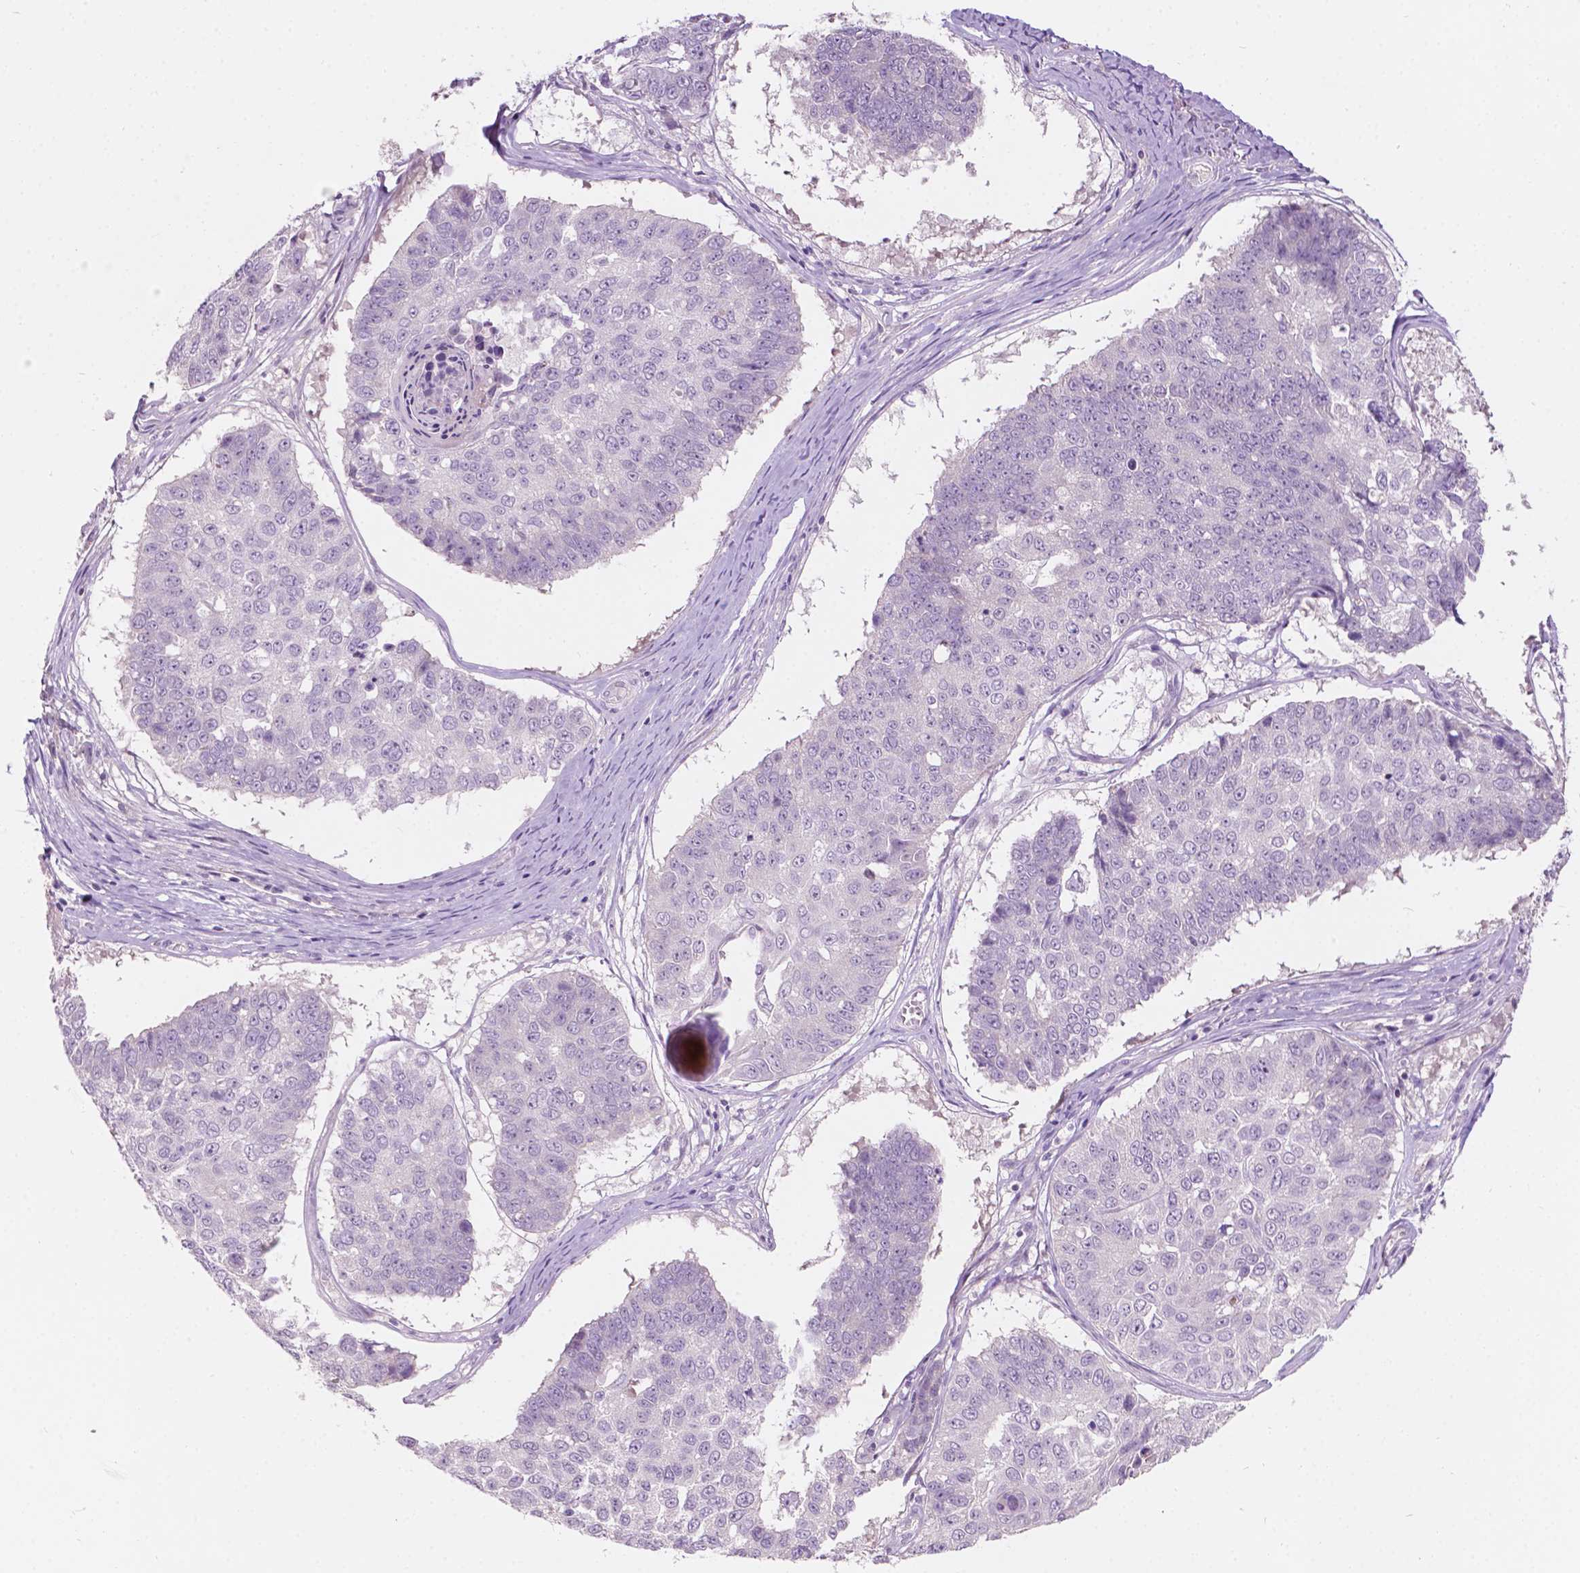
{"staining": {"intensity": "negative", "quantity": "none", "location": "none"}, "tissue": "lung cancer", "cell_type": "Tumor cells", "image_type": "cancer", "snomed": [{"axis": "morphology", "description": "Squamous cell carcinoma, NOS"}, {"axis": "topography", "description": "Lung"}], "caption": "This image is of squamous cell carcinoma (lung) stained with IHC to label a protein in brown with the nuclei are counter-stained blue. There is no expression in tumor cells.", "gene": "TM6SF2", "patient": {"sex": "male", "age": 73}}